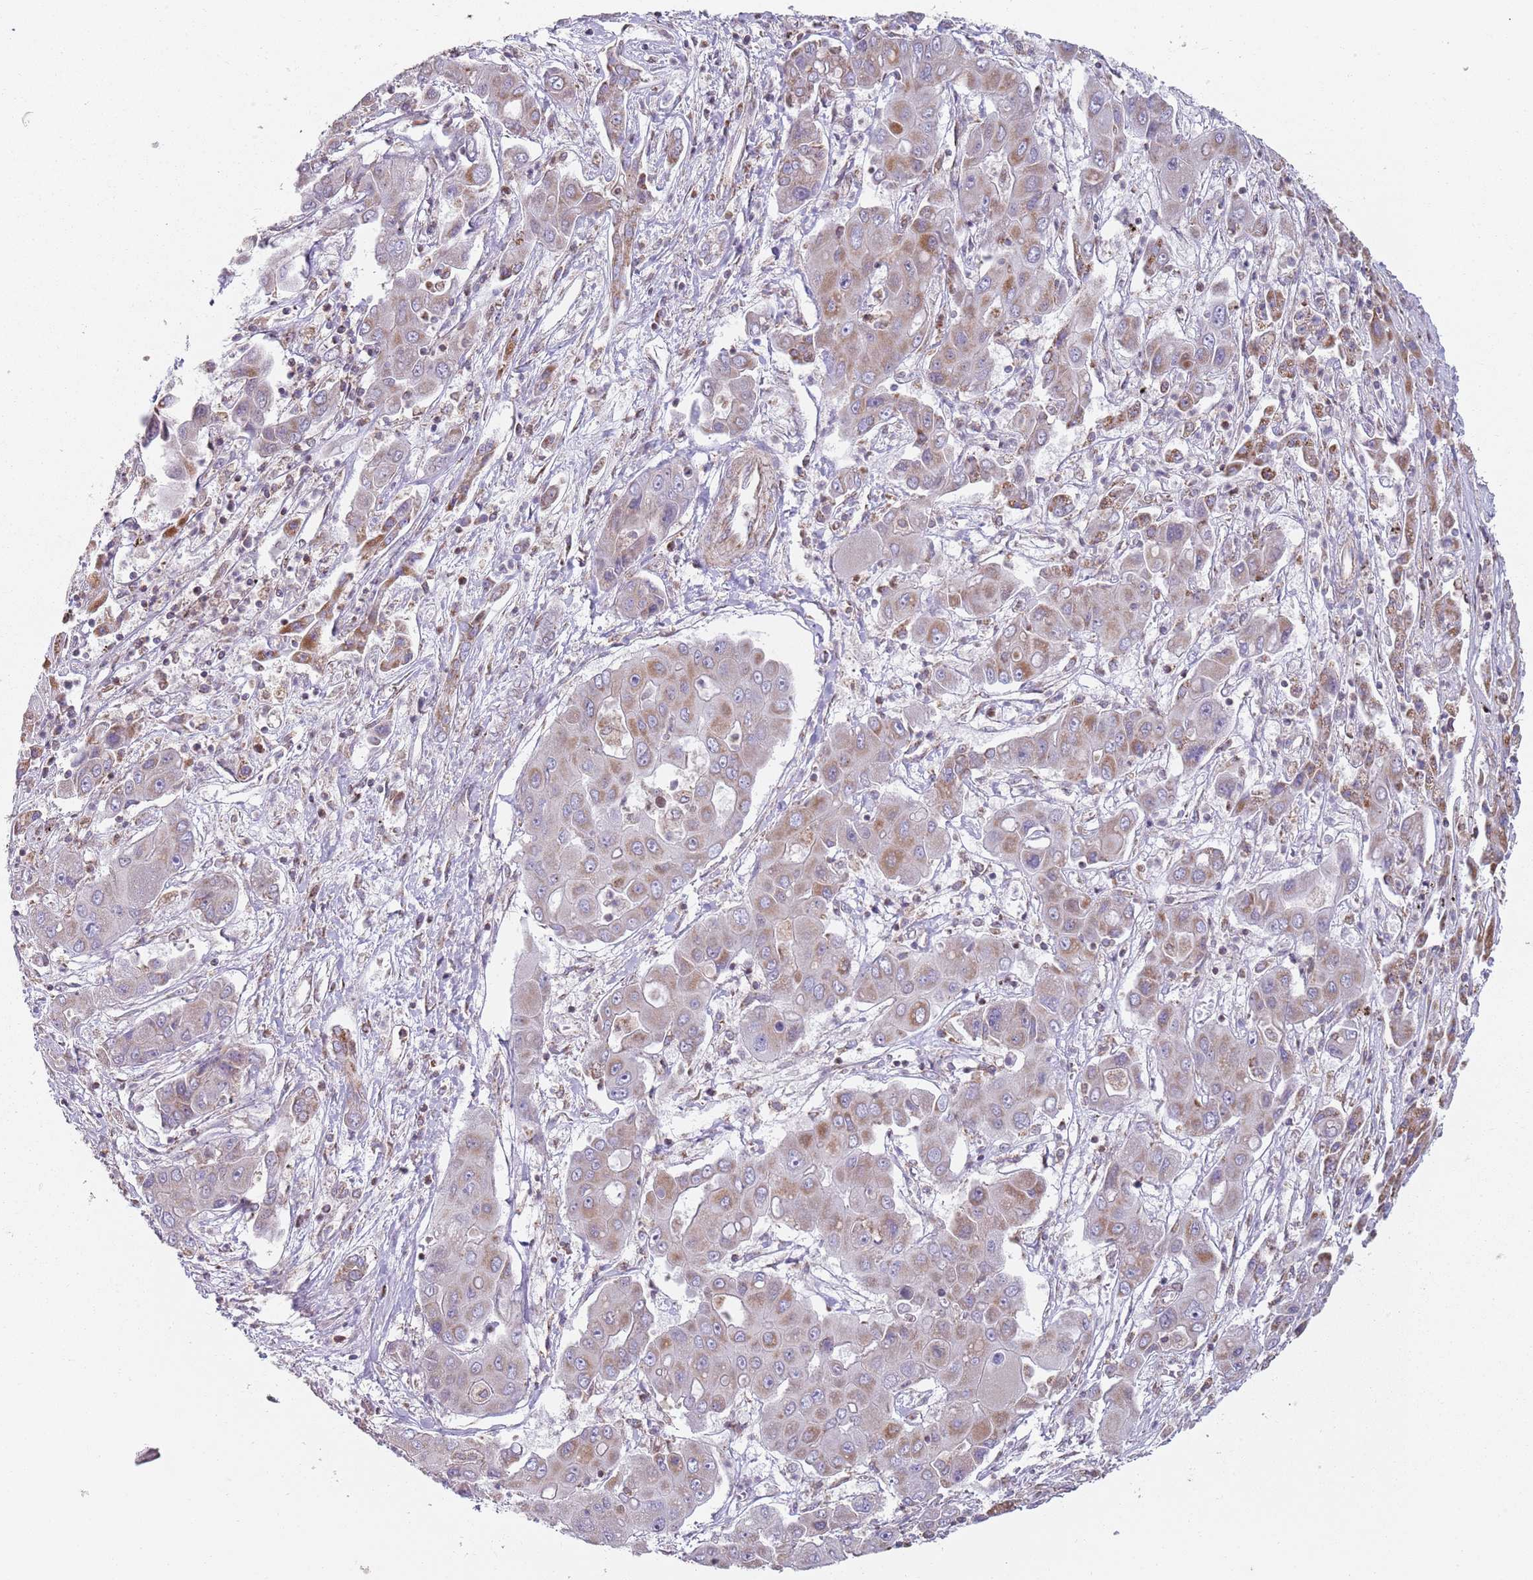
{"staining": {"intensity": "weak", "quantity": "25%-75%", "location": "cytoplasmic/membranous"}, "tissue": "liver cancer", "cell_type": "Tumor cells", "image_type": "cancer", "snomed": [{"axis": "morphology", "description": "Cholangiocarcinoma"}, {"axis": "topography", "description": "Liver"}], "caption": "Liver cholangiocarcinoma stained with DAB (3,3'-diaminobenzidine) immunohistochemistry shows low levels of weak cytoplasmic/membranous staining in about 25%-75% of tumor cells.", "gene": "GAS8", "patient": {"sex": "male", "age": 67}}